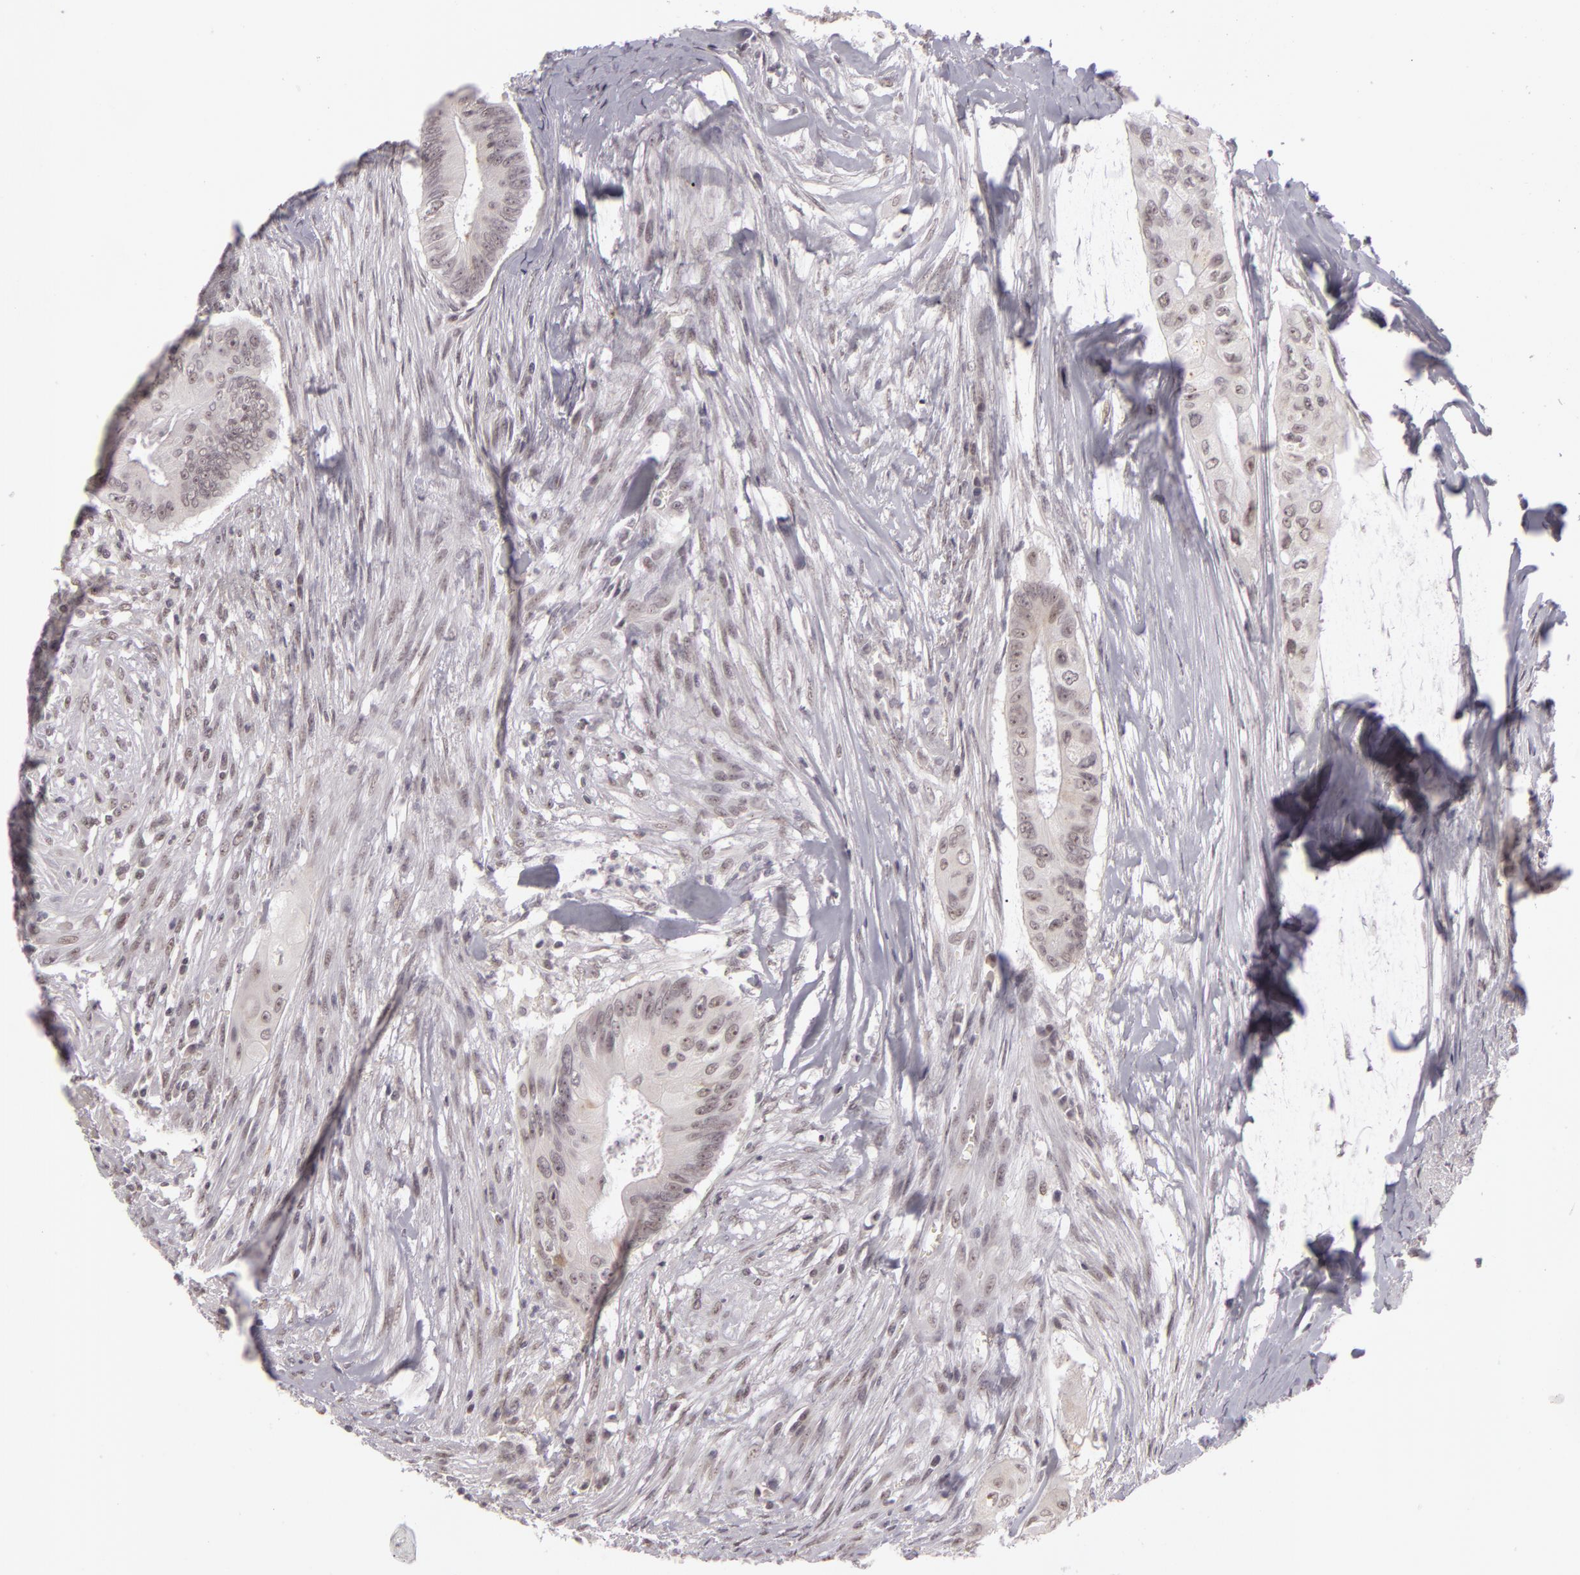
{"staining": {"intensity": "negative", "quantity": "none", "location": "none"}, "tissue": "colorectal cancer", "cell_type": "Tumor cells", "image_type": "cancer", "snomed": [{"axis": "morphology", "description": "Adenocarcinoma, NOS"}, {"axis": "topography", "description": "Colon"}], "caption": "IHC image of human adenocarcinoma (colorectal) stained for a protein (brown), which exhibits no positivity in tumor cells.", "gene": "RRP7A", "patient": {"sex": "male", "age": 65}}